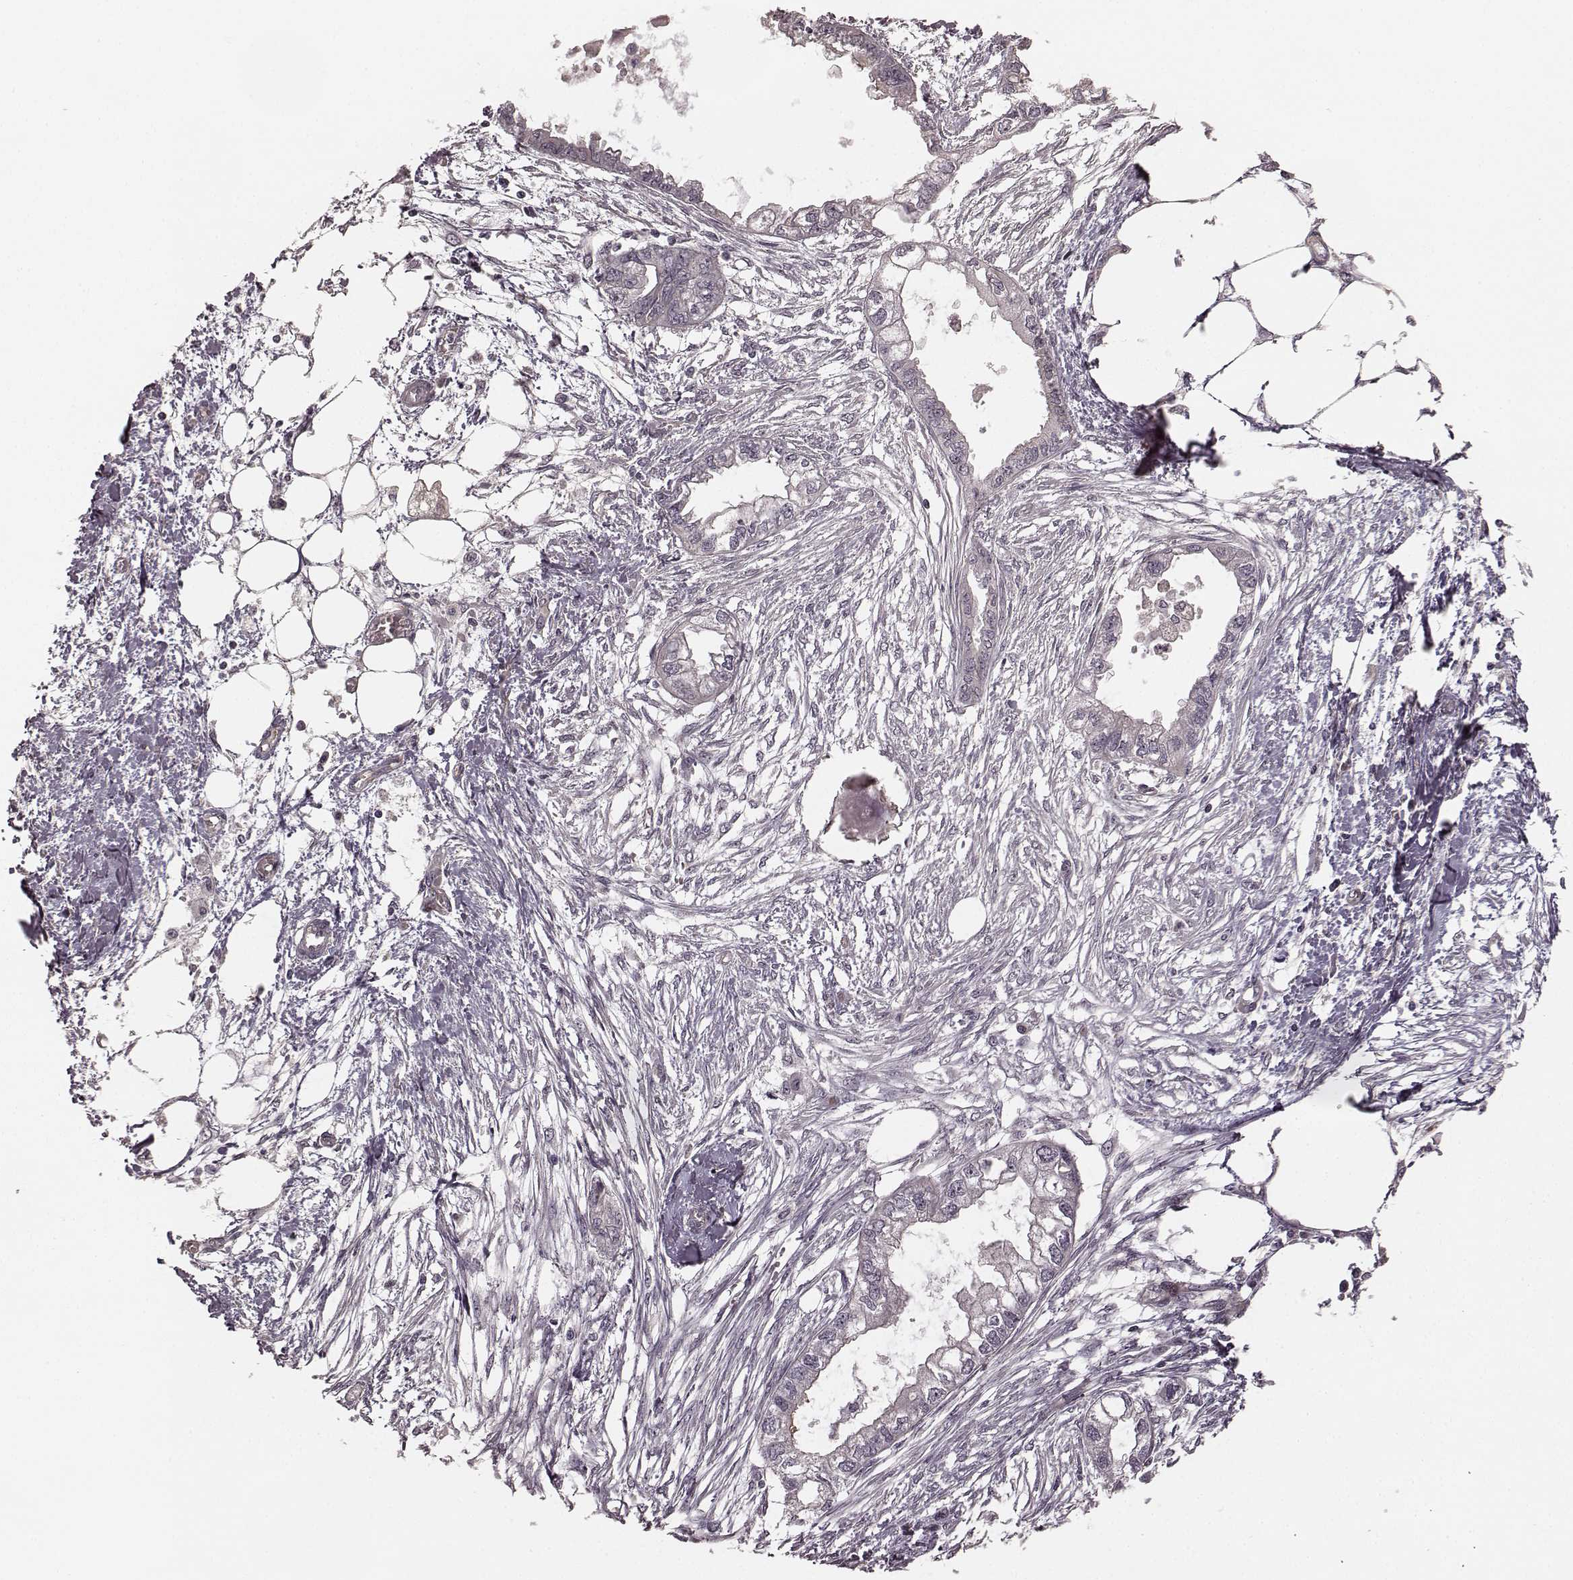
{"staining": {"intensity": "negative", "quantity": "none", "location": "none"}, "tissue": "endometrial cancer", "cell_type": "Tumor cells", "image_type": "cancer", "snomed": [{"axis": "morphology", "description": "Adenocarcinoma, NOS"}, {"axis": "morphology", "description": "Adenocarcinoma, metastatic, NOS"}, {"axis": "topography", "description": "Adipose tissue"}, {"axis": "topography", "description": "Endometrium"}], "caption": "Human endometrial cancer (metastatic adenocarcinoma) stained for a protein using IHC shows no staining in tumor cells.", "gene": "RIT2", "patient": {"sex": "female", "age": 67}}